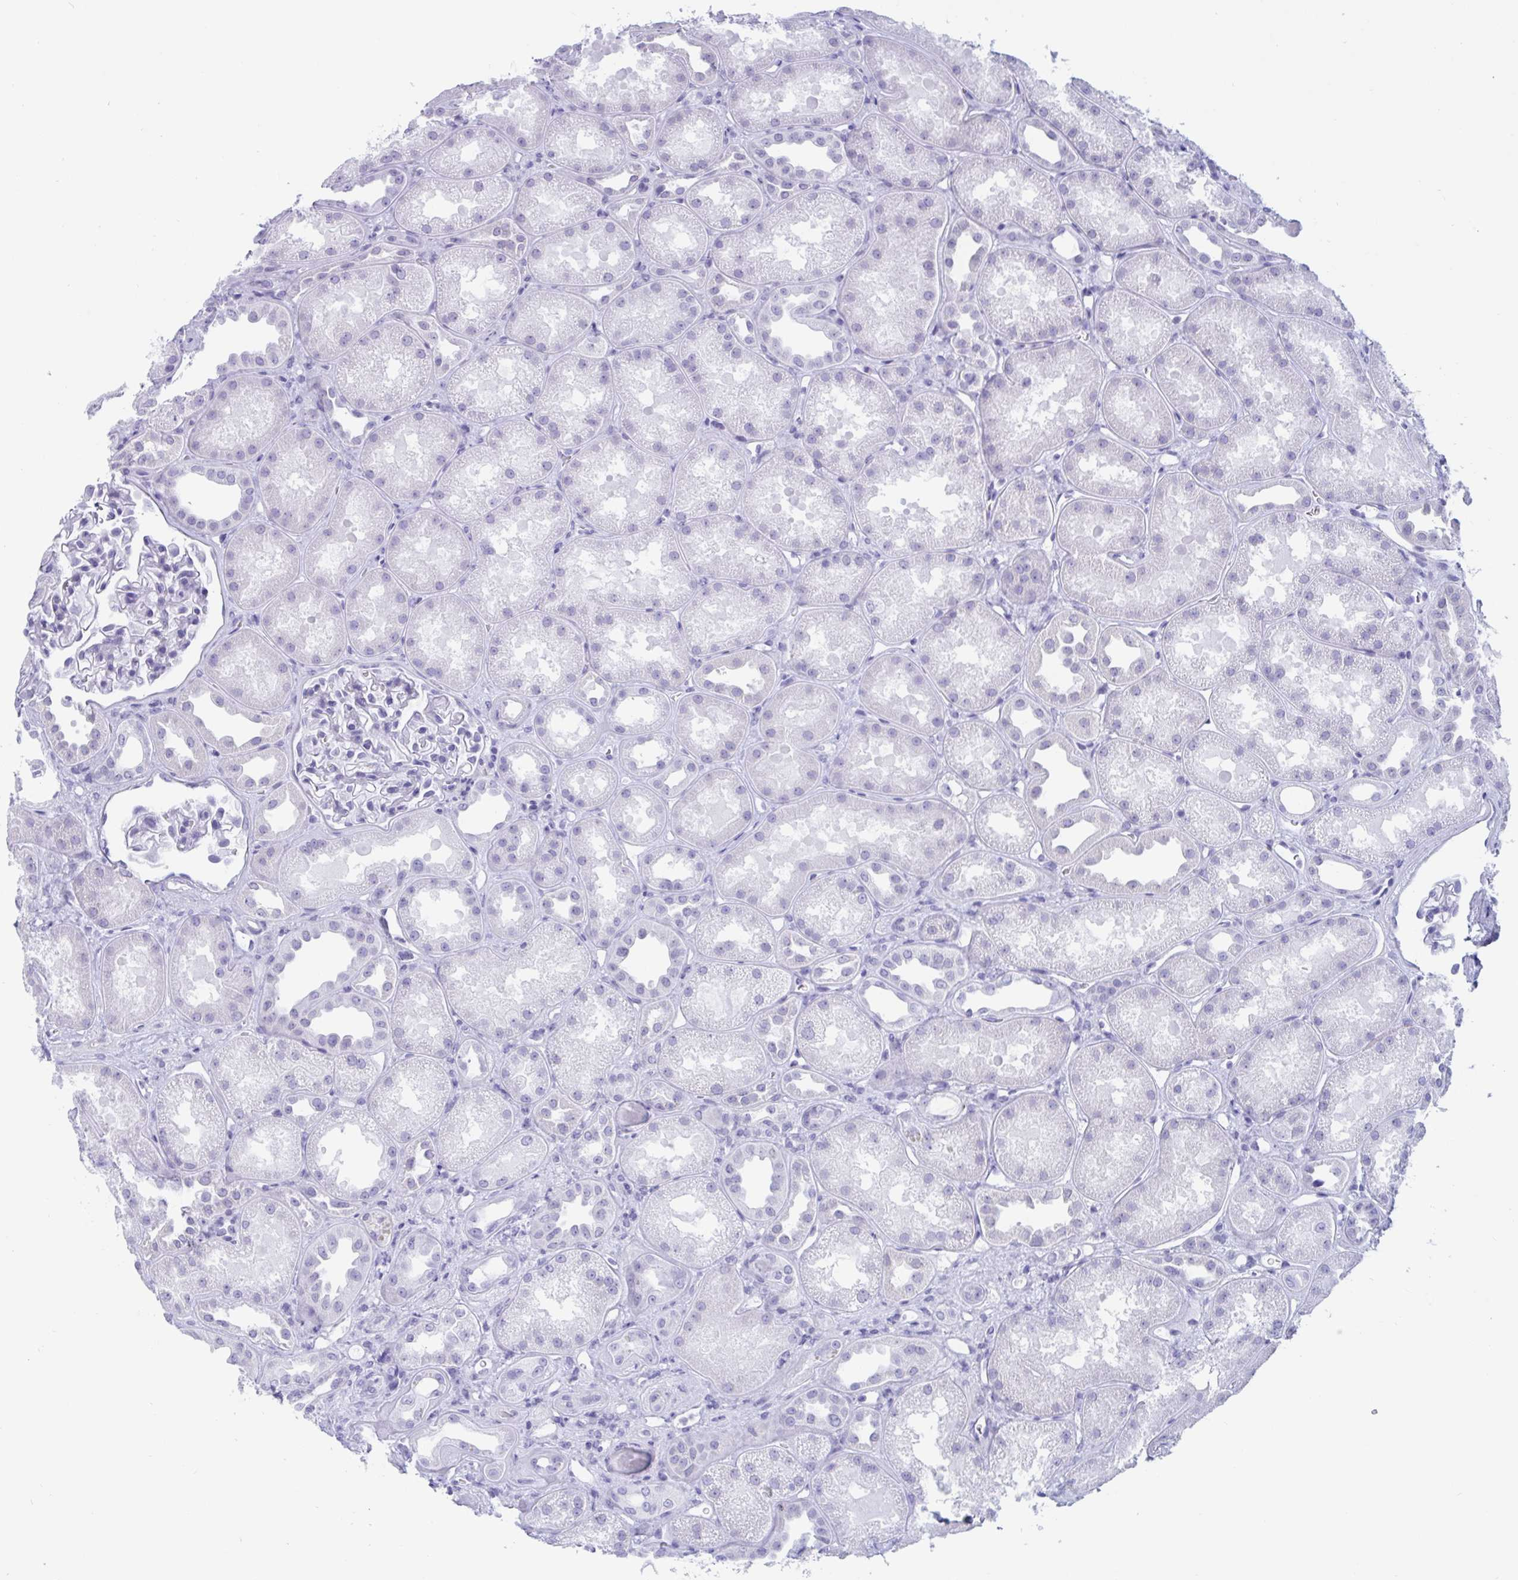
{"staining": {"intensity": "negative", "quantity": "none", "location": "none"}, "tissue": "kidney", "cell_type": "Cells in glomeruli", "image_type": "normal", "snomed": [{"axis": "morphology", "description": "Normal tissue, NOS"}, {"axis": "topography", "description": "Kidney"}], "caption": "Immunohistochemistry histopathology image of benign kidney: human kidney stained with DAB (3,3'-diaminobenzidine) displays no significant protein positivity in cells in glomeruli.", "gene": "CDX4", "patient": {"sex": "male", "age": 61}}